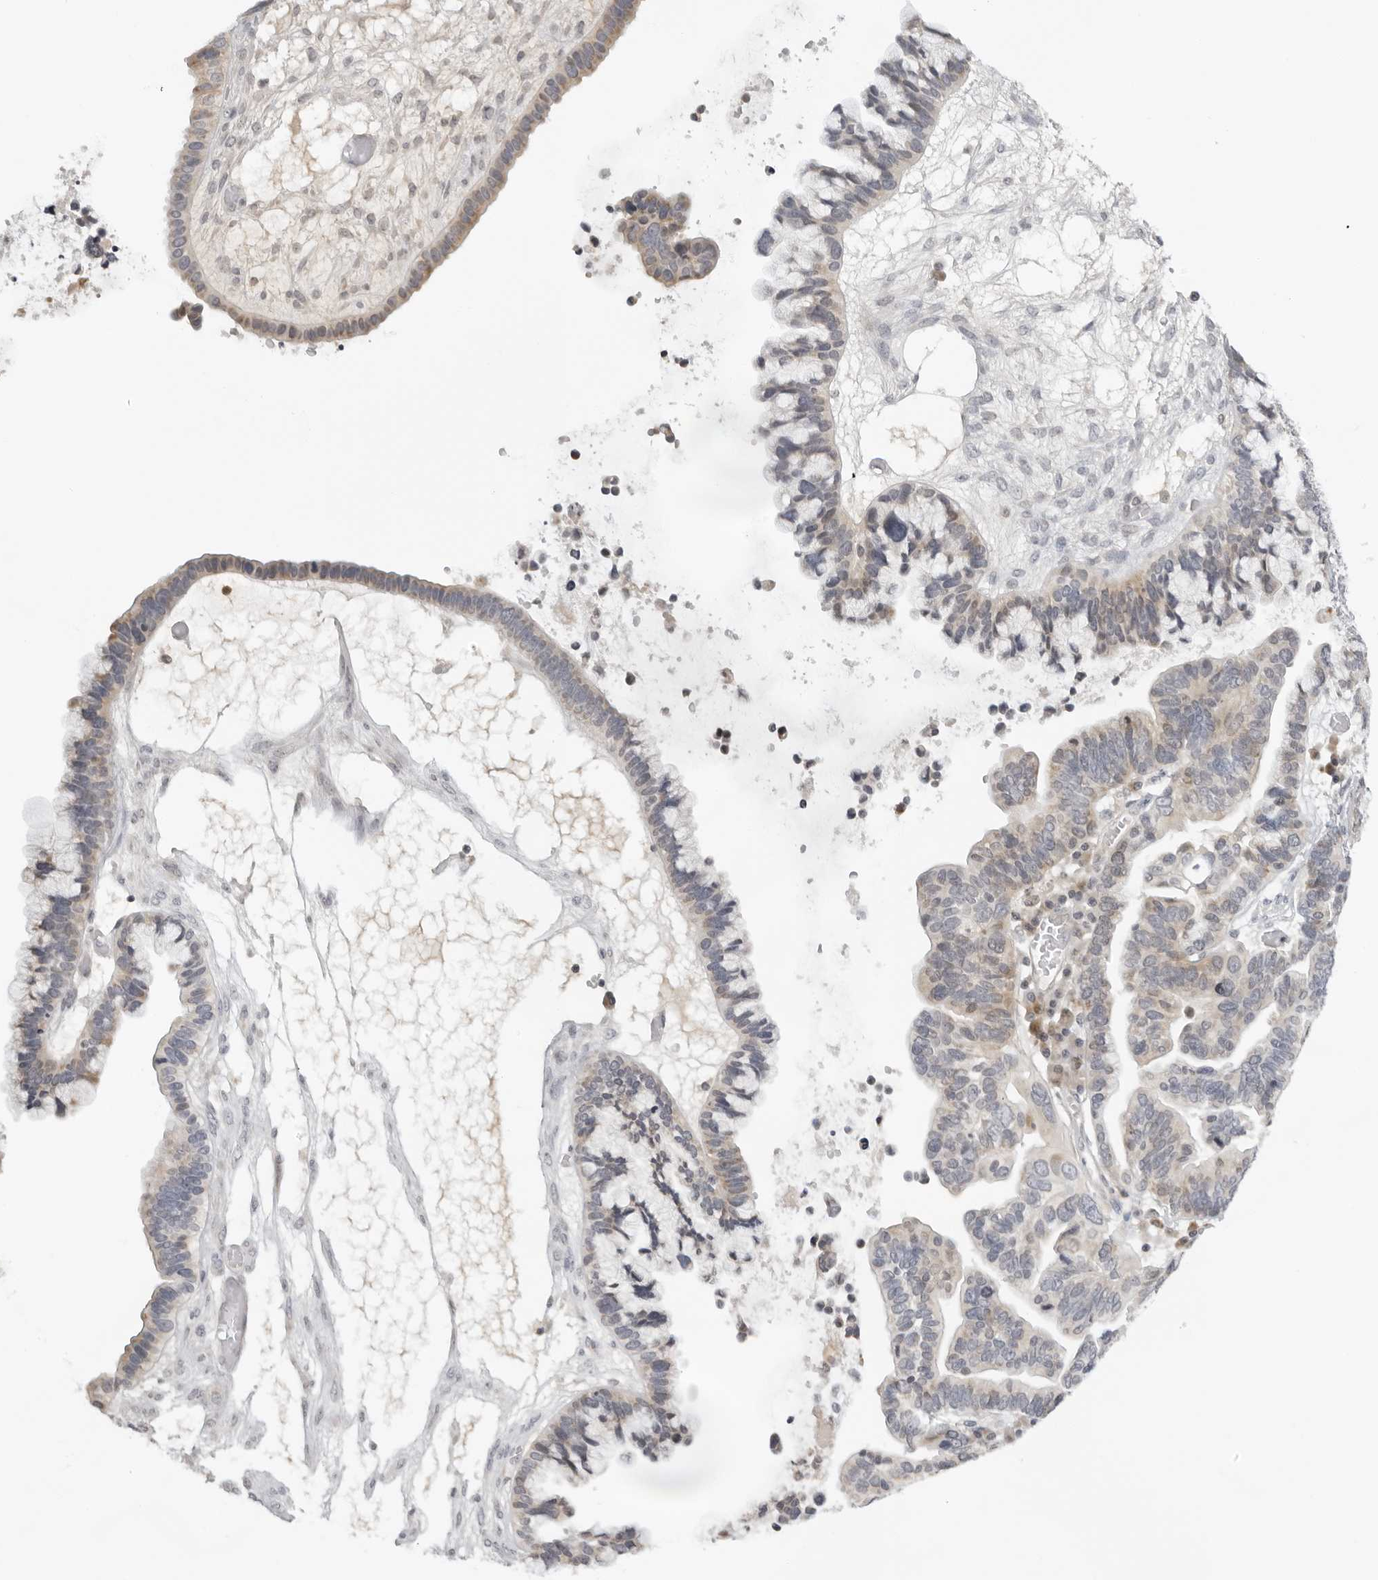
{"staining": {"intensity": "weak", "quantity": "25%-75%", "location": "cytoplasmic/membranous"}, "tissue": "ovarian cancer", "cell_type": "Tumor cells", "image_type": "cancer", "snomed": [{"axis": "morphology", "description": "Cystadenocarcinoma, serous, NOS"}, {"axis": "topography", "description": "Ovary"}], "caption": "Immunohistochemical staining of human ovarian serous cystadenocarcinoma displays low levels of weak cytoplasmic/membranous protein staining in about 25%-75% of tumor cells. (Stains: DAB (3,3'-diaminobenzidine) in brown, nuclei in blue, Microscopy: brightfield microscopy at high magnification).", "gene": "ACP6", "patient": {"sex": "female", "age": 56}}